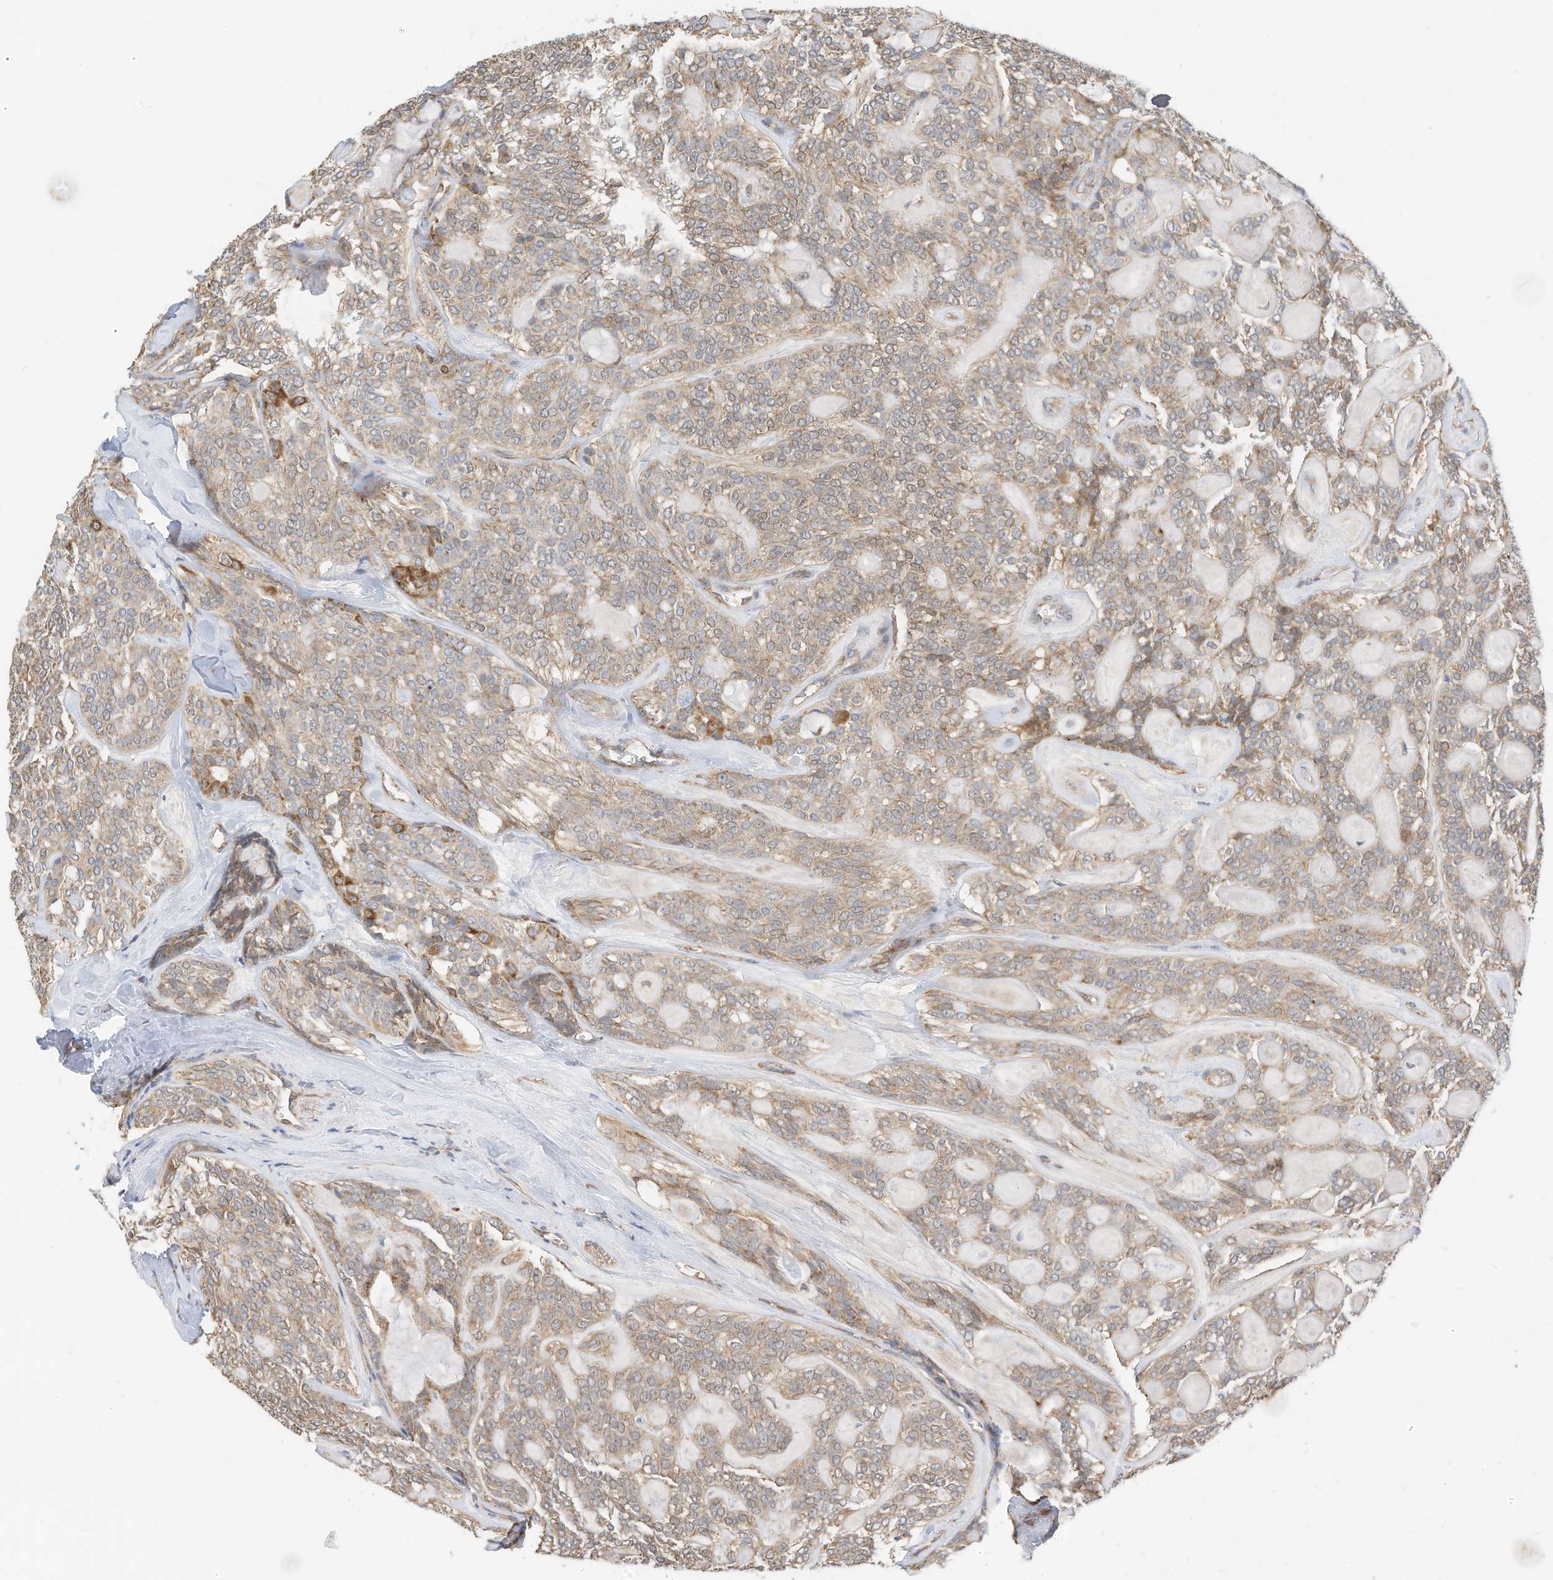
{"staining": {"intensity": "moderate", "quantity": "<25%", "location": "cytoplasmic/membranous"}, "tissue": "head and neck cancer", "cell_type": "Tumor cells", "image_type": "cancer", "snomed": [{"axis": "morphology", "description": "Adenocarcinoma, NOS"}, {"axis": "topography", "description": "Head-Neck"}], "caption": "Moderate cytoplasmic/membranous protein expression is present in about <25% of tumor cells in head and neck cancer (adenocarcinoma).", "gene": "METTL6", "patient": {"sex": "male", "age": 66}}